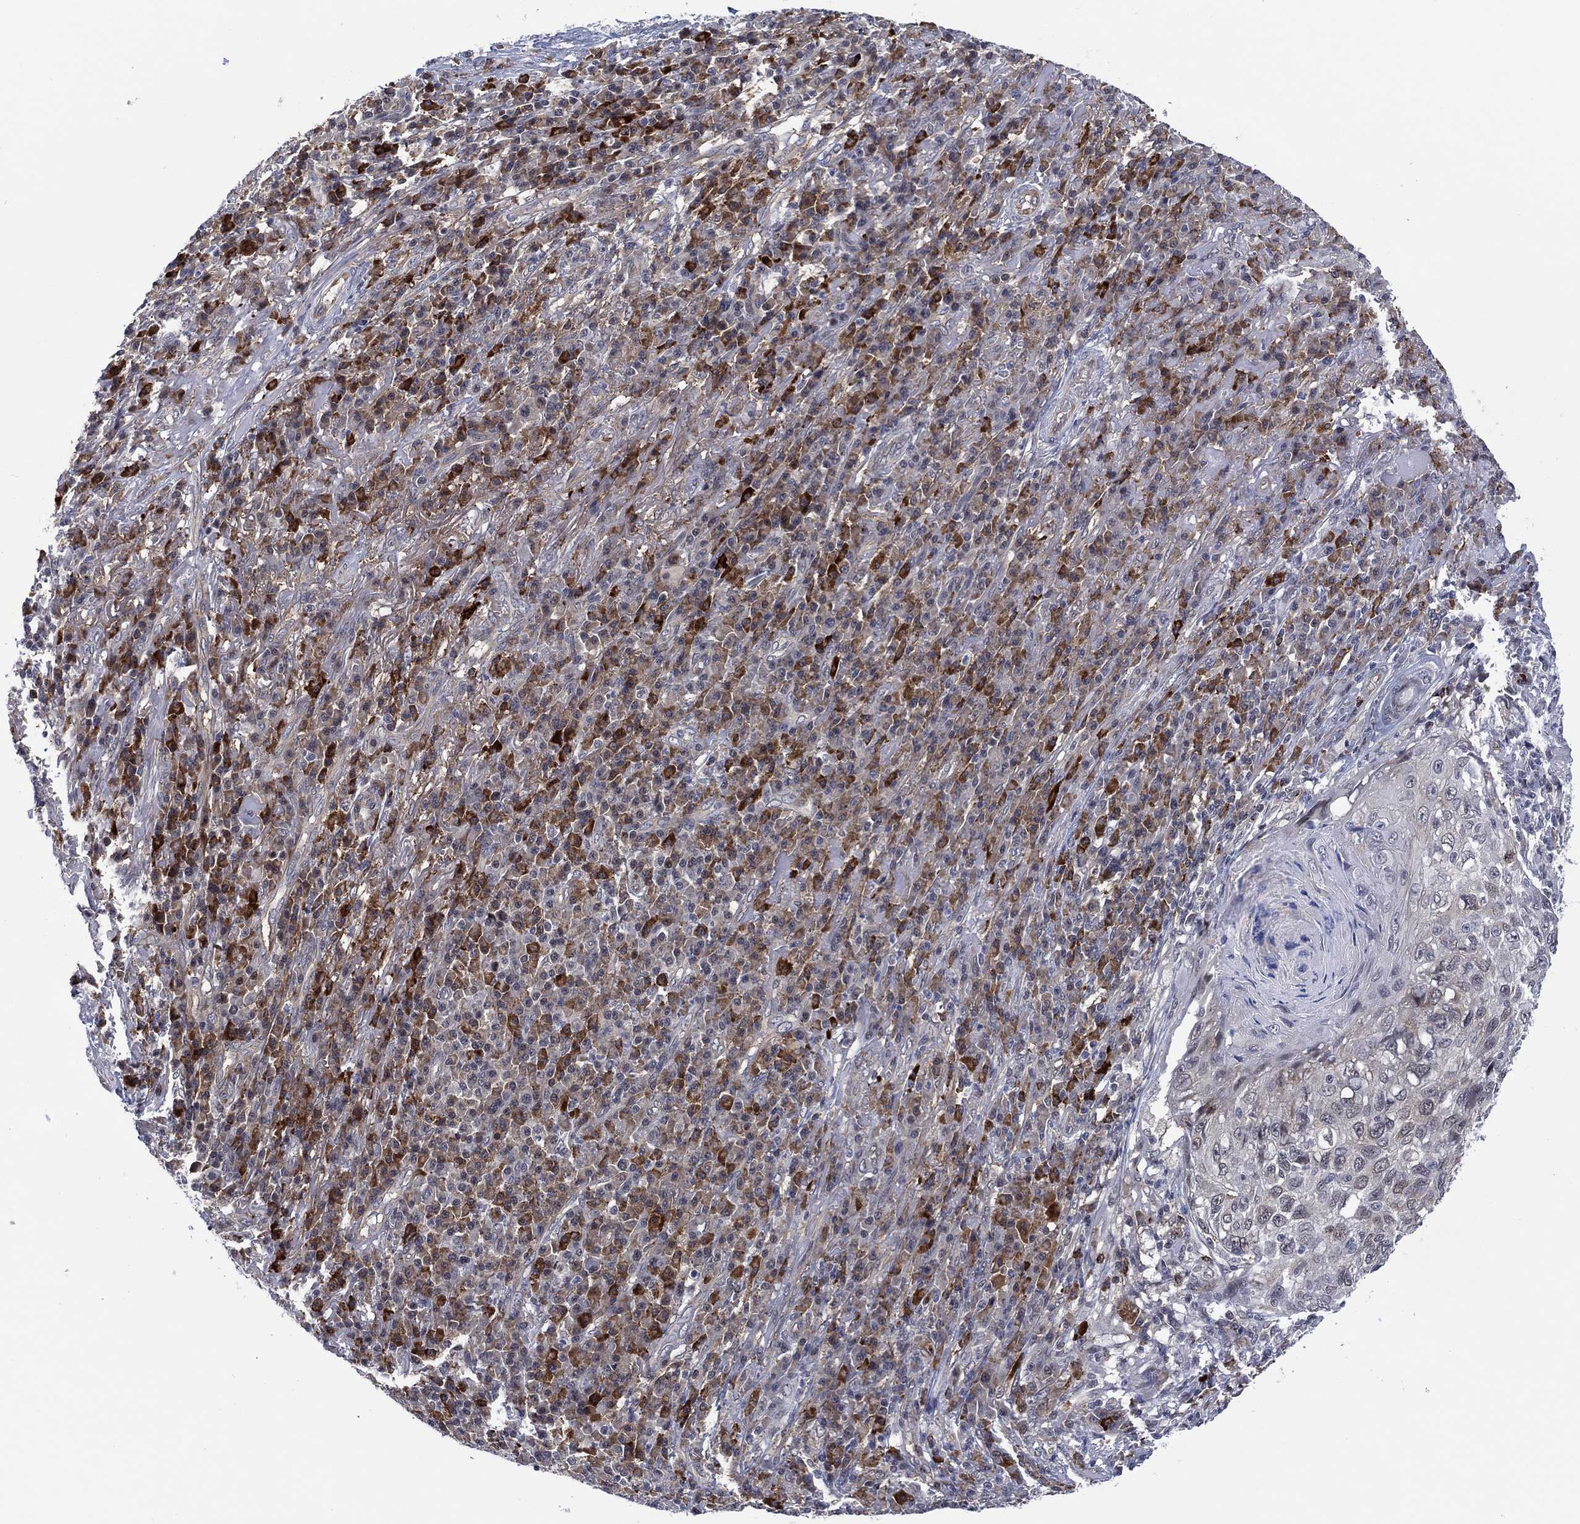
{"staining": {"intensity": "moderate", "quantity": "<25%", "location": "cytoplasmic/membranous"}, "tissue": "skin cancer", "cell_type": "Tumor cells", "image_type": "cancer", "snomed": [{"axis": "morphology", "description": "Squamous cell carcinoma, NOS"}, {"axis": "topography", "description": "Skin"}], "caption": "Tumor cells display low levels of moderate cytoplasmic/membranous expression in about <25% of cells in human skin squamous cell carcinoma. Ihc stains the protein in brown and the nuclei are stained blue.", "gene": "DPP4", "patient": {"sex": "male", "age": 92}}